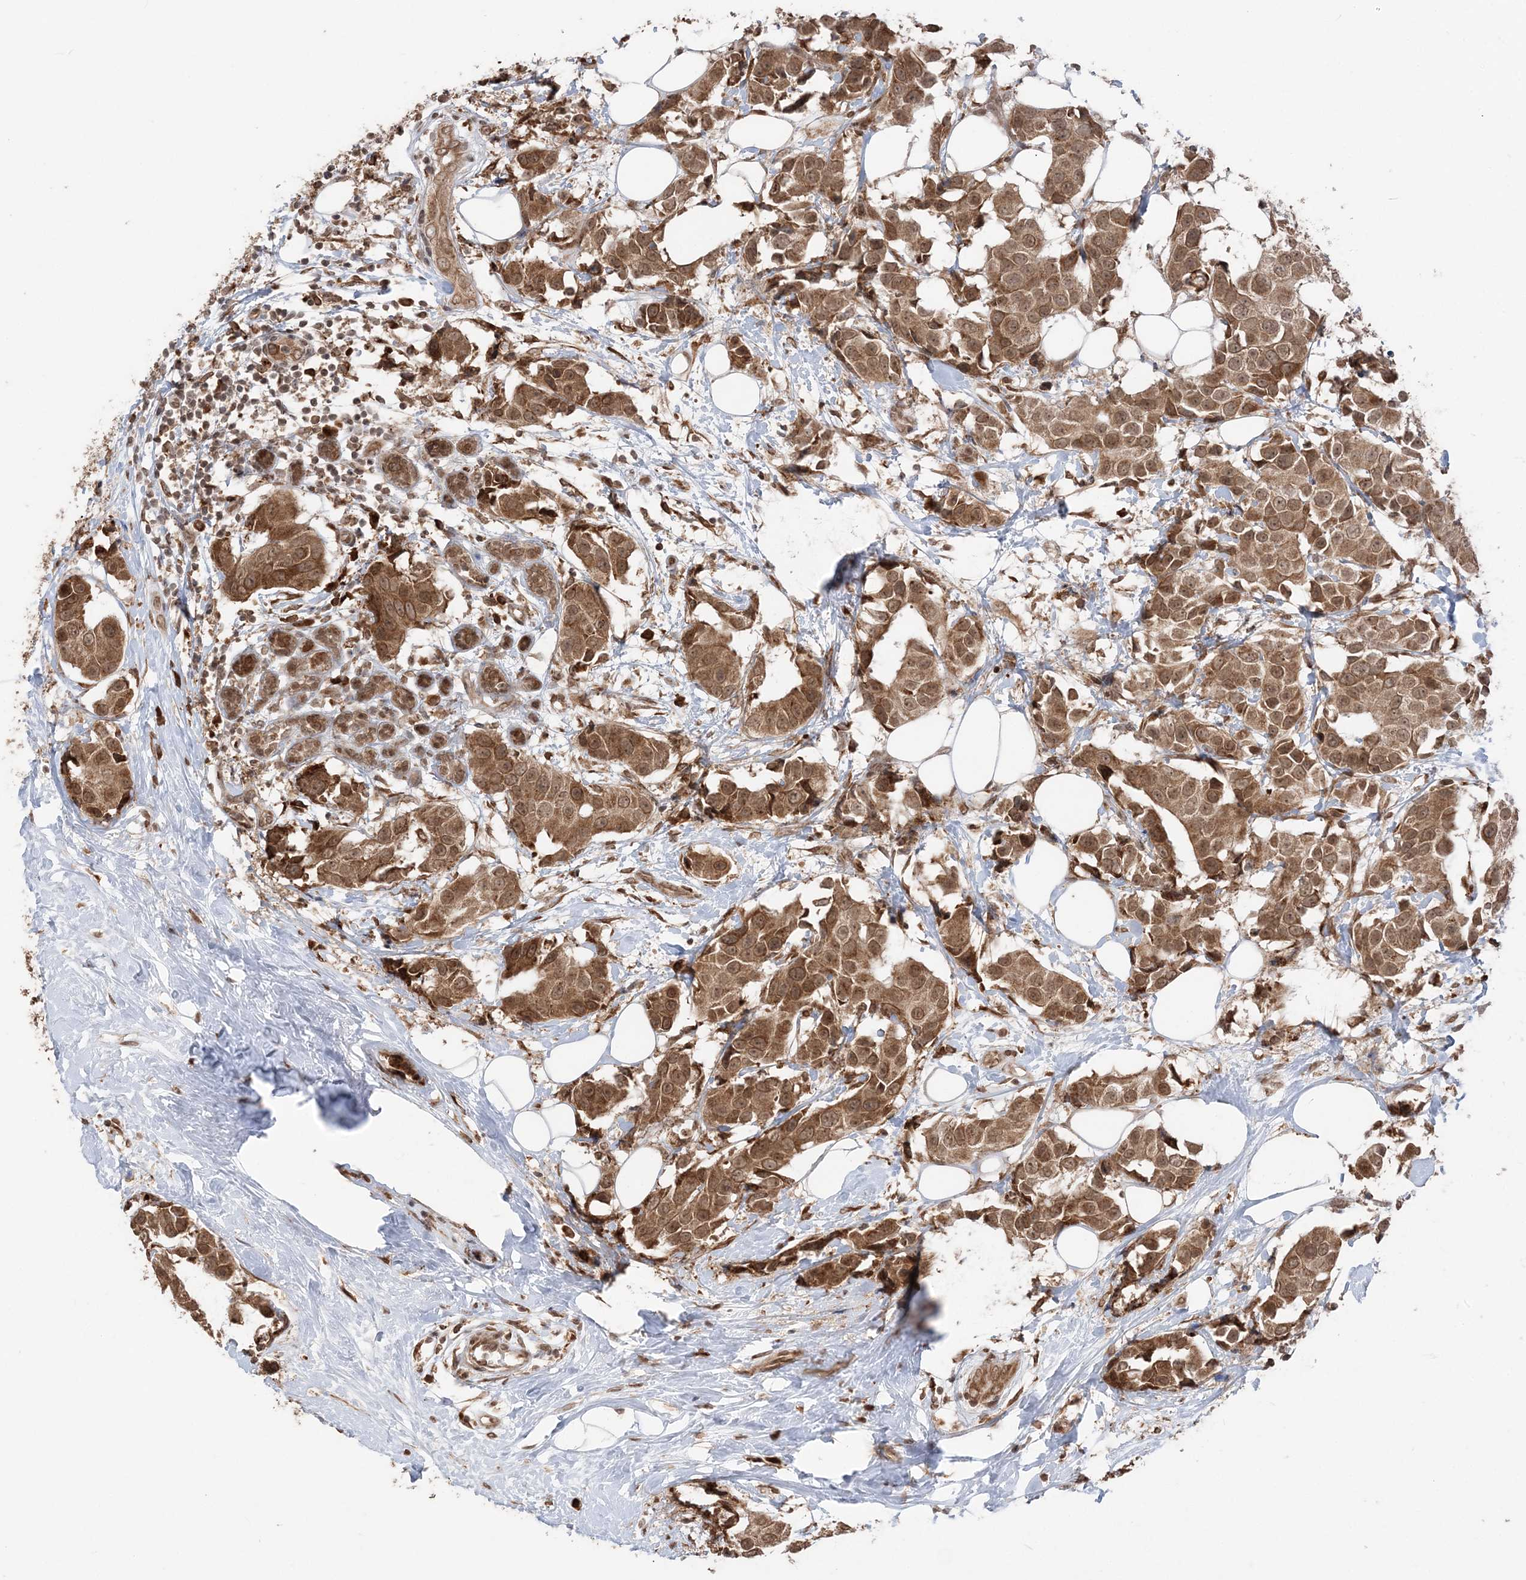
{"staining": {"intensity": "moderate", "quantity": ">75%", "location": "cytoplasmic/membranous,nuclear"}, "tissue": "breast cancer", "cell_type": "Tumor cells", "image_type": "cancer", "snomed": [{"axis": "morphology", "description": "Normal tissue, NOS"}, {"axis": "morphology", "description": "Duct carcinoma"}, {"axis": "topography", "description": "Breast"}], "caption": "The photomicrograph shows a brown stain indicating the presence of a protein in the cytoplasmic/membranous and nuclear of tumor cells in breast cancer.", "gene": "TMED10", "patient": {"sex": "female", "age": 39}}